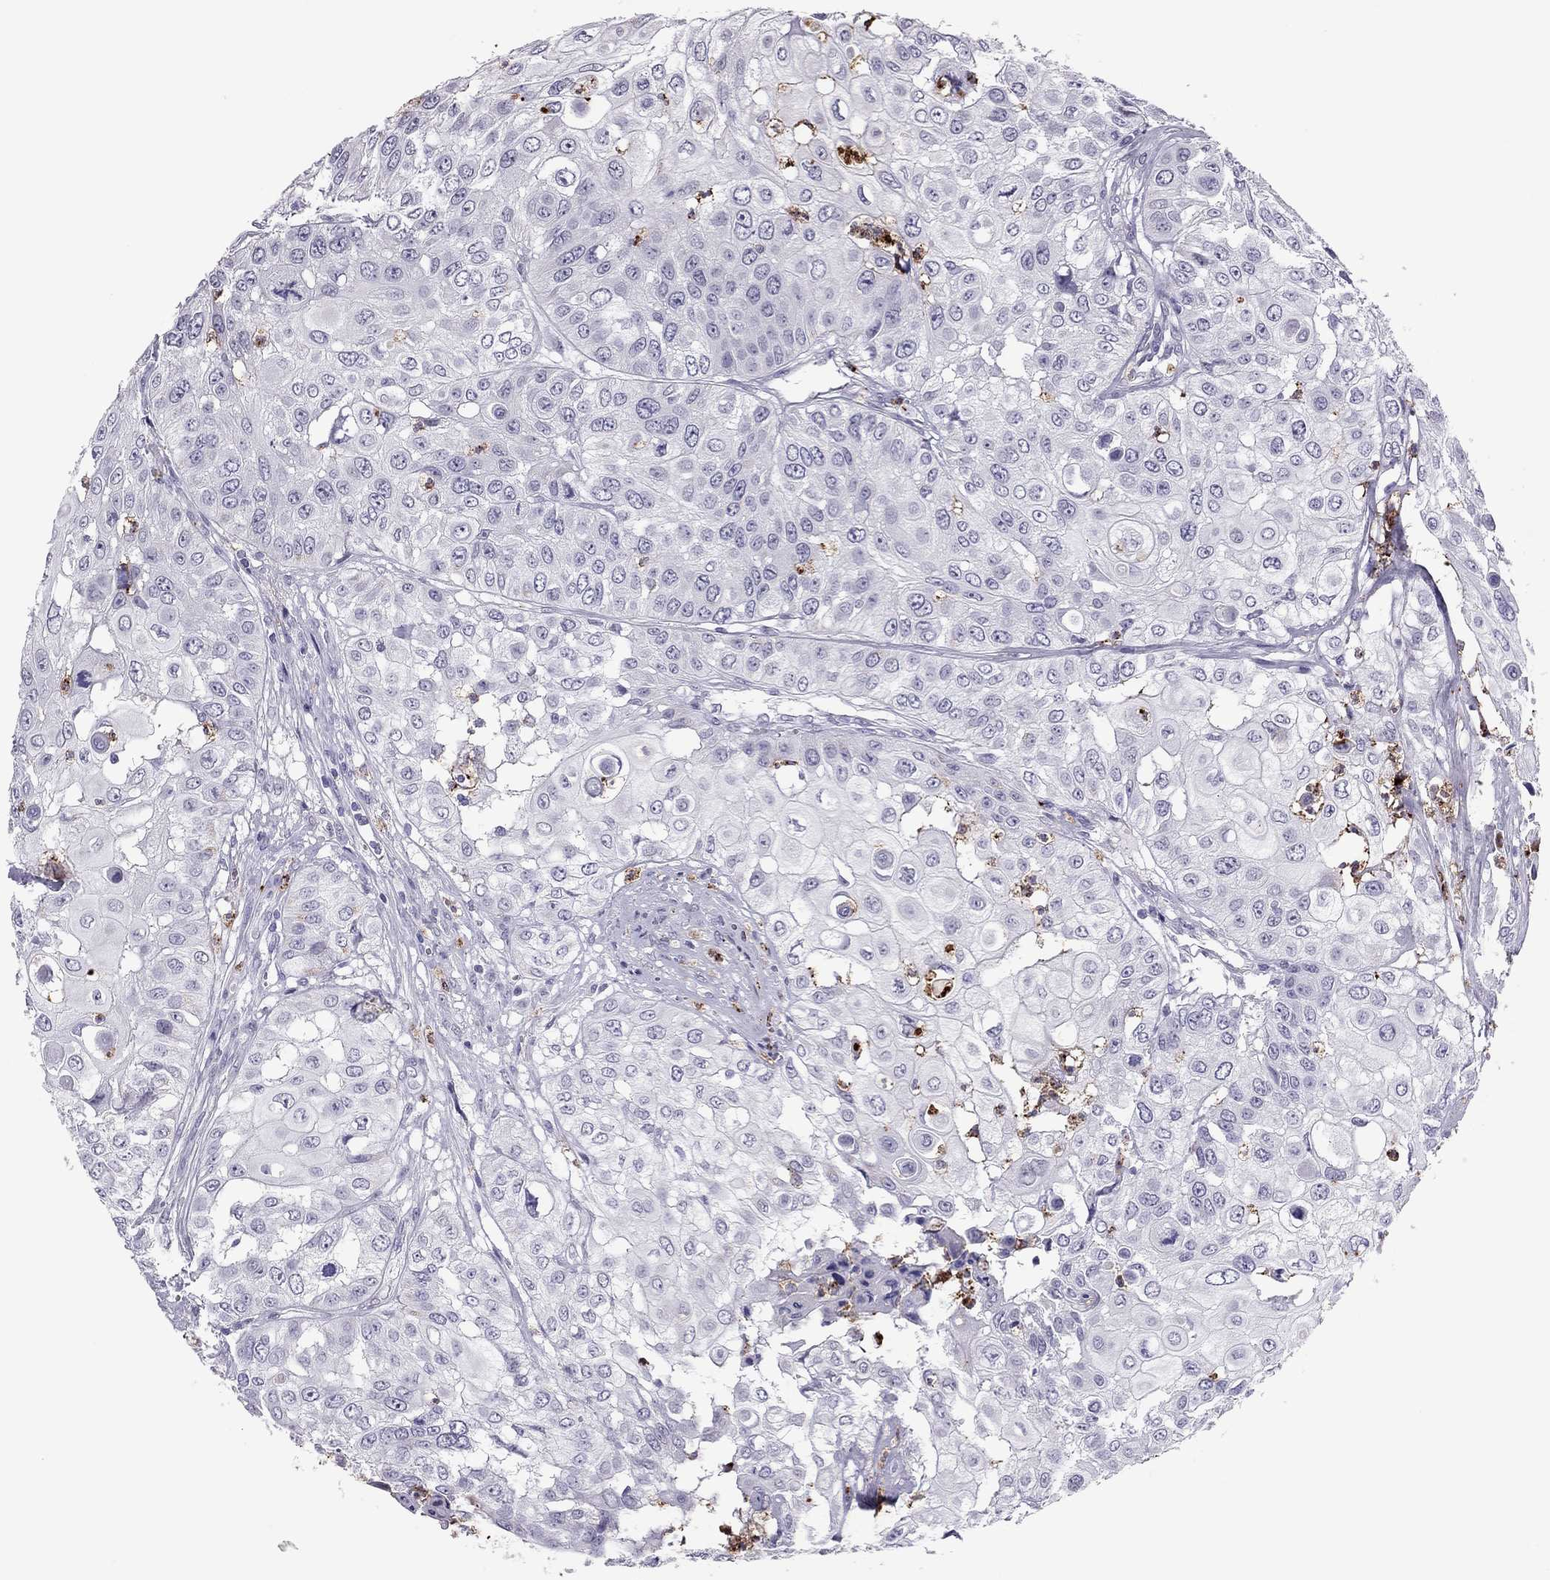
{"staining": {"intensity": "negative", "quantity": "none", "location": "none"}, "tissue": "urothelial cancer", "cell_type": "Tumor cells", "image_type": "cancer", "snomed": [{"axis": "morphology", "description": "Urothelial carcinoma, High grade"}, {"axis": "topography", "description": "Urinary bladder"}], "caption": "Immunohistochemical staining of urothelial carcinoma (high-grade) exhibits no significant expression in tumor cells.", "gene": "CCL27", "patient": {"sex": "female", "age": 79}}